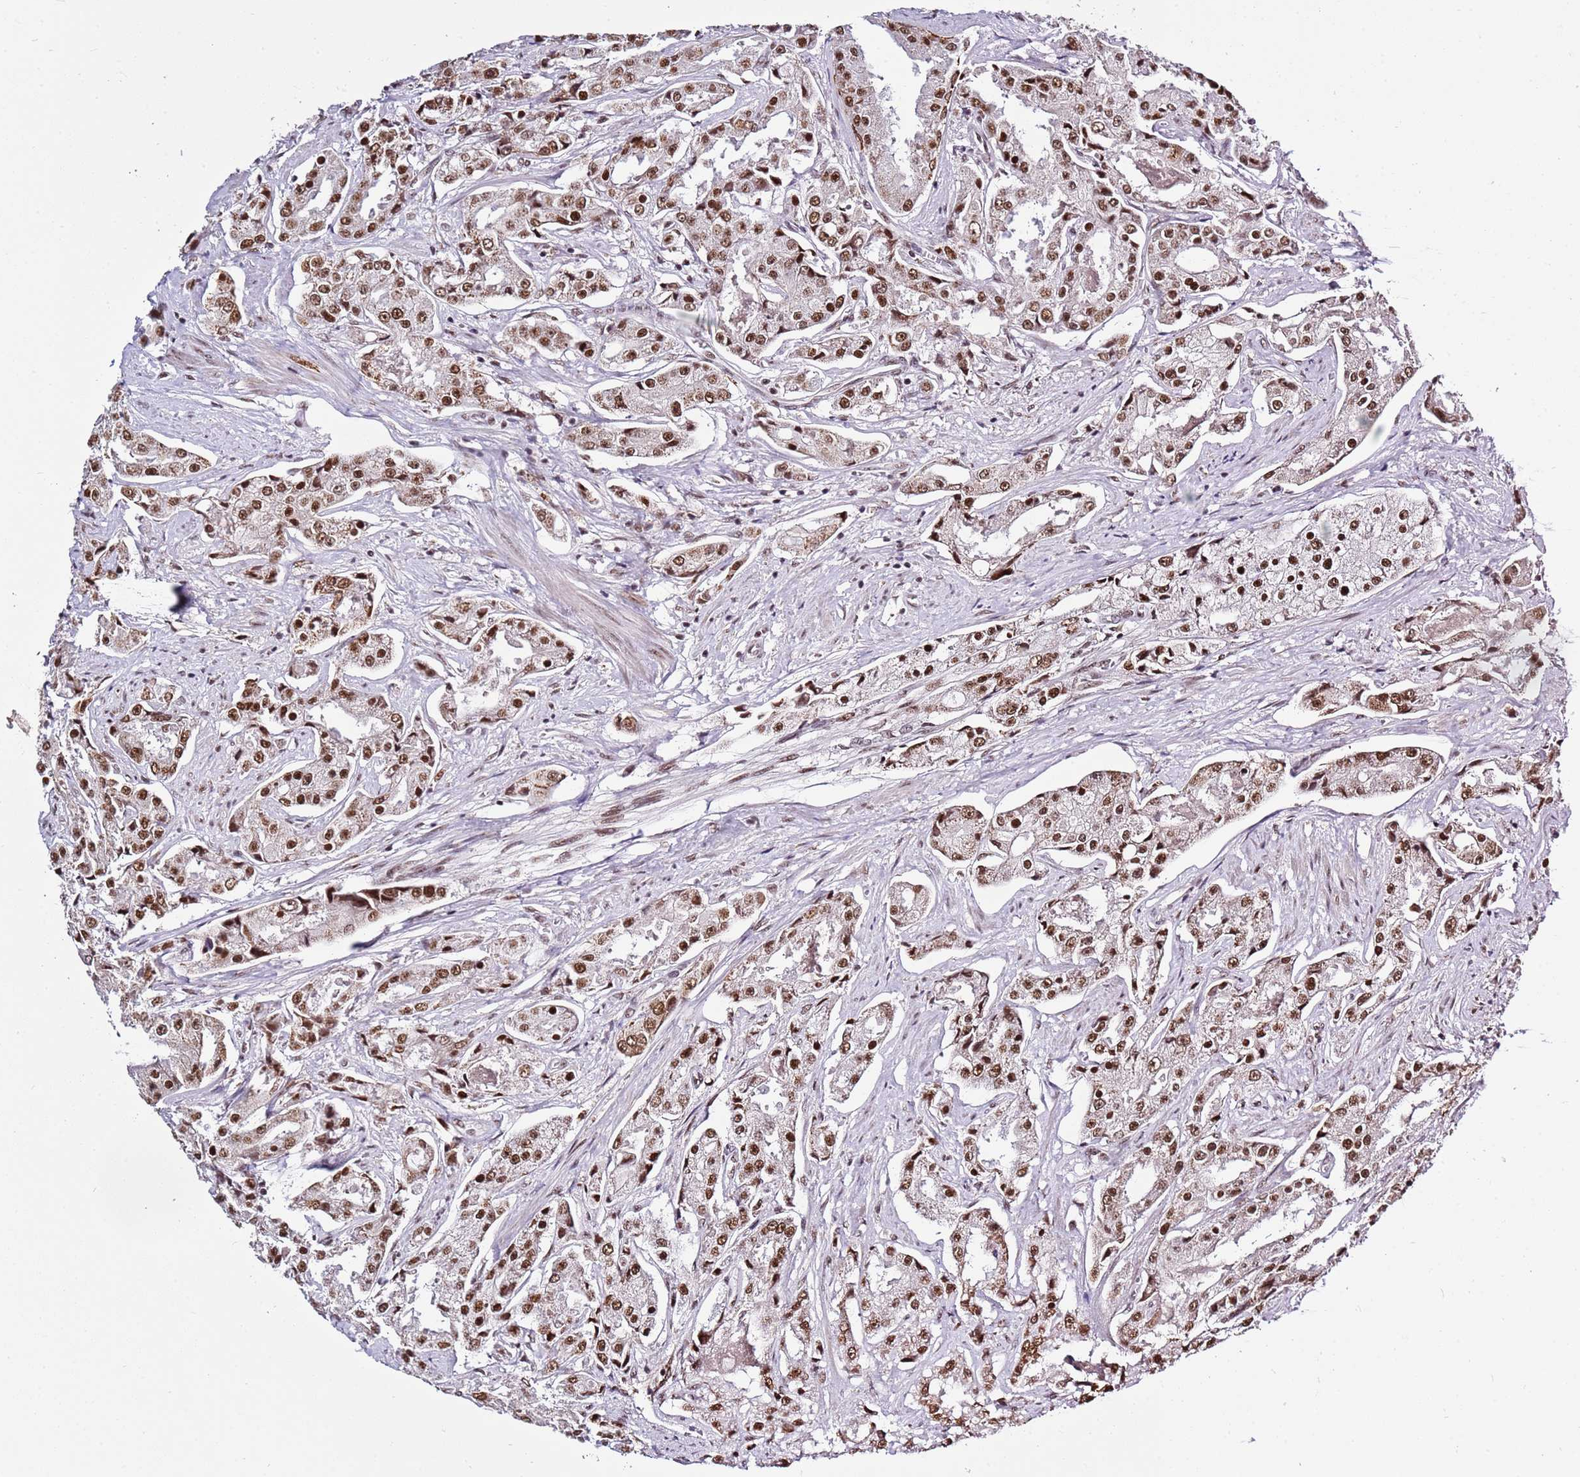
{"staining": {"intensity": "strong", "quantity": ">75%", "location": "nuclear"}, "tissue": "prostate cancer", "cell_type": "Tumor cells", "image_type": "cancer", "snomed": [{"axis": "morphology", "description": "Adenocarcinoma, High grade"}, {"axis": "topography", "description": "Prostate"}], "caption": "The immunohistochemical stain labels strong nuclear positivity in tumor cells of adenocarcinoma (high-grade) (prostate) tissue.", "gene": "AKAP8L", "patient": {"sex": "male", "age": 73}}